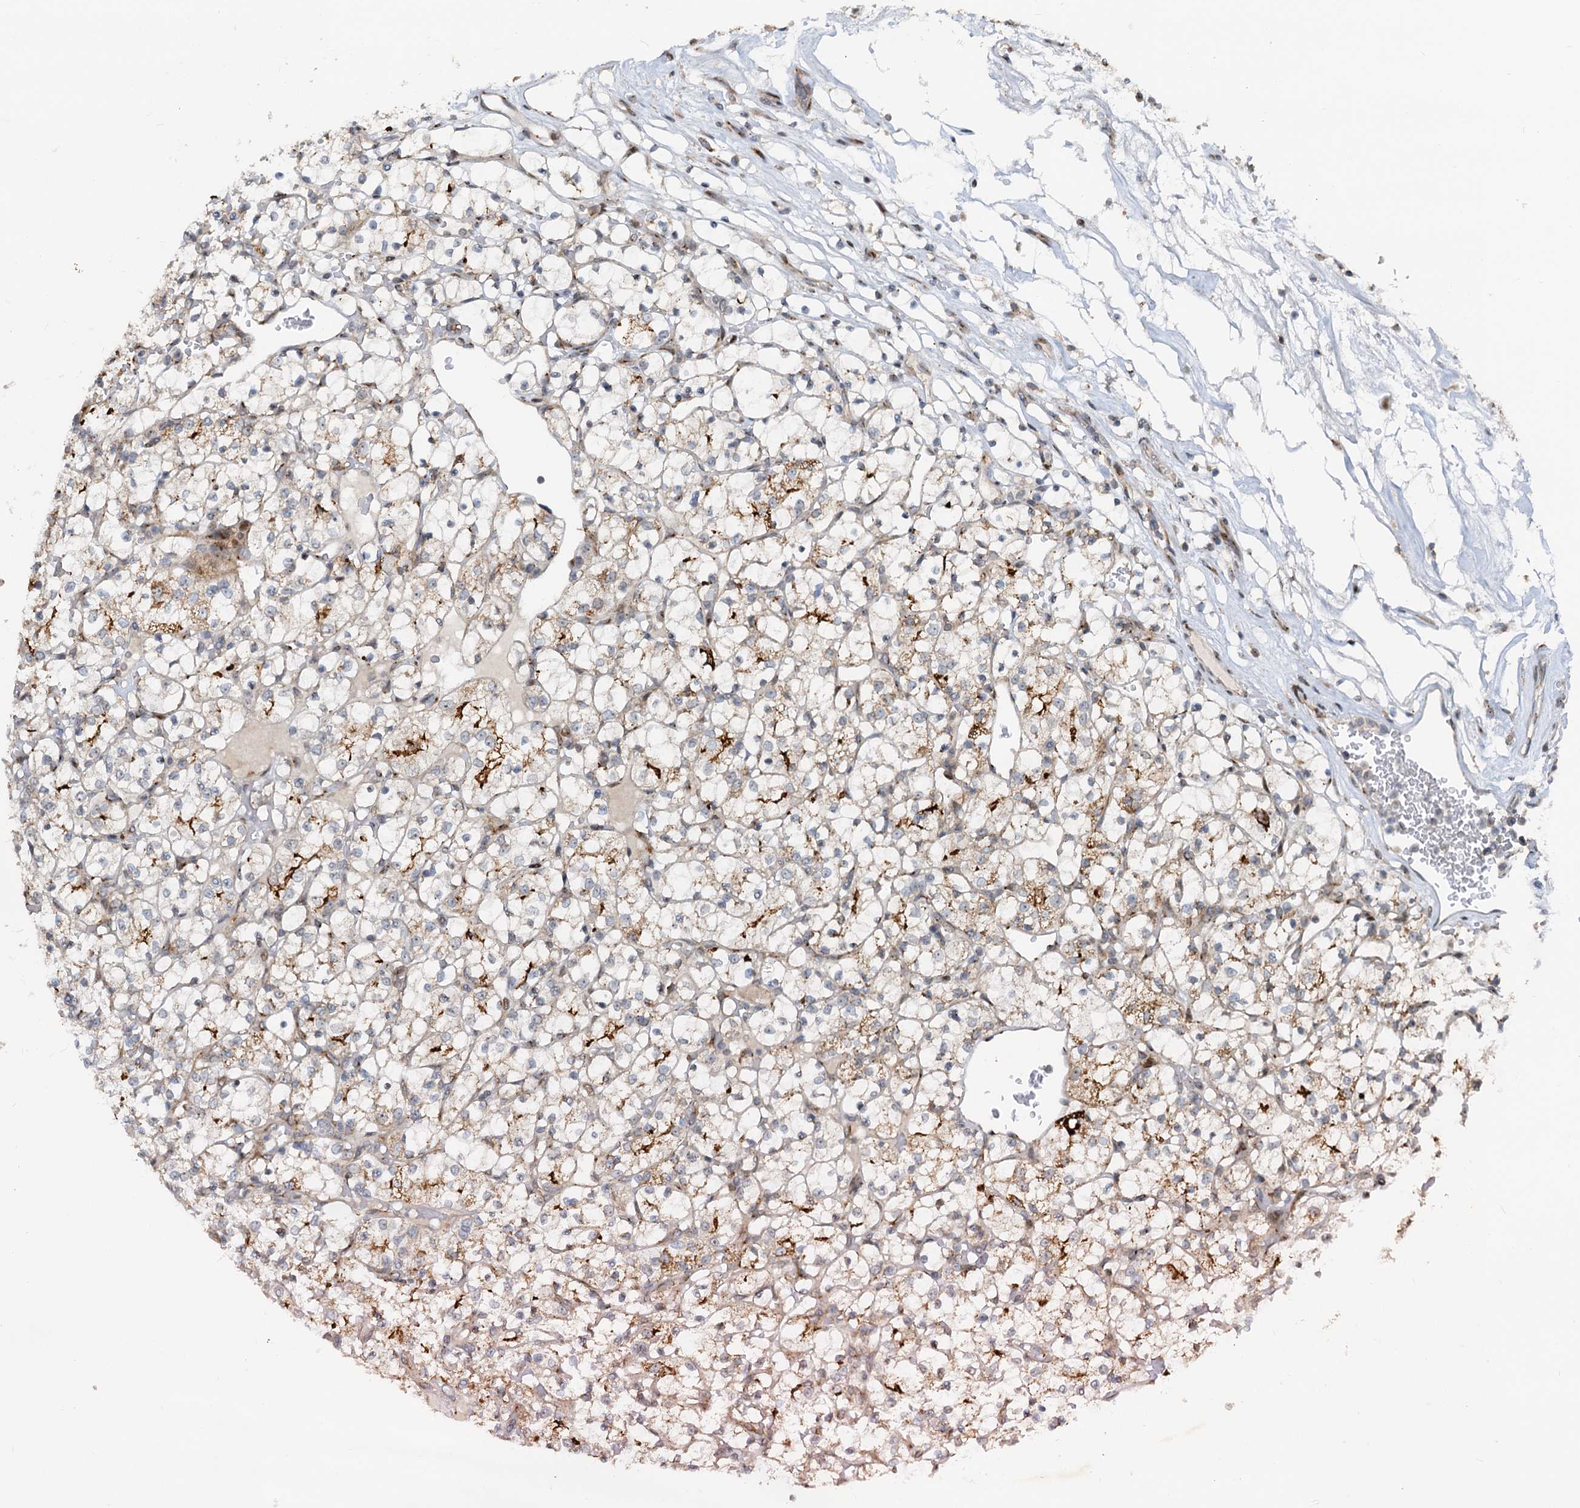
{"staining": {"intensity": "moderate", "quantity": "<25%", "location": "cytoplasmic/membranous"}, "tissue": "renal cancer", "cell_type": "Tumor cells", "image_type": "cancer", "snomed": [{"axis": "morphology", "description": "Adenocarcinoma, NOS"}, {"axis": "topography", "description": "Kidney"}], "caption": "Protein analysis of renal adenocarcinoma tissue exhibits moderate cytoplasmic/membranous positivity in approximately <25% of tumor cells. The protein of interest is stained brown, and the nuclei are stained in blue (DAB IHC with brightfield microscopy, high magnification).", "gene": "CEP68", "patient": {"sex": "female", "age": 69}}